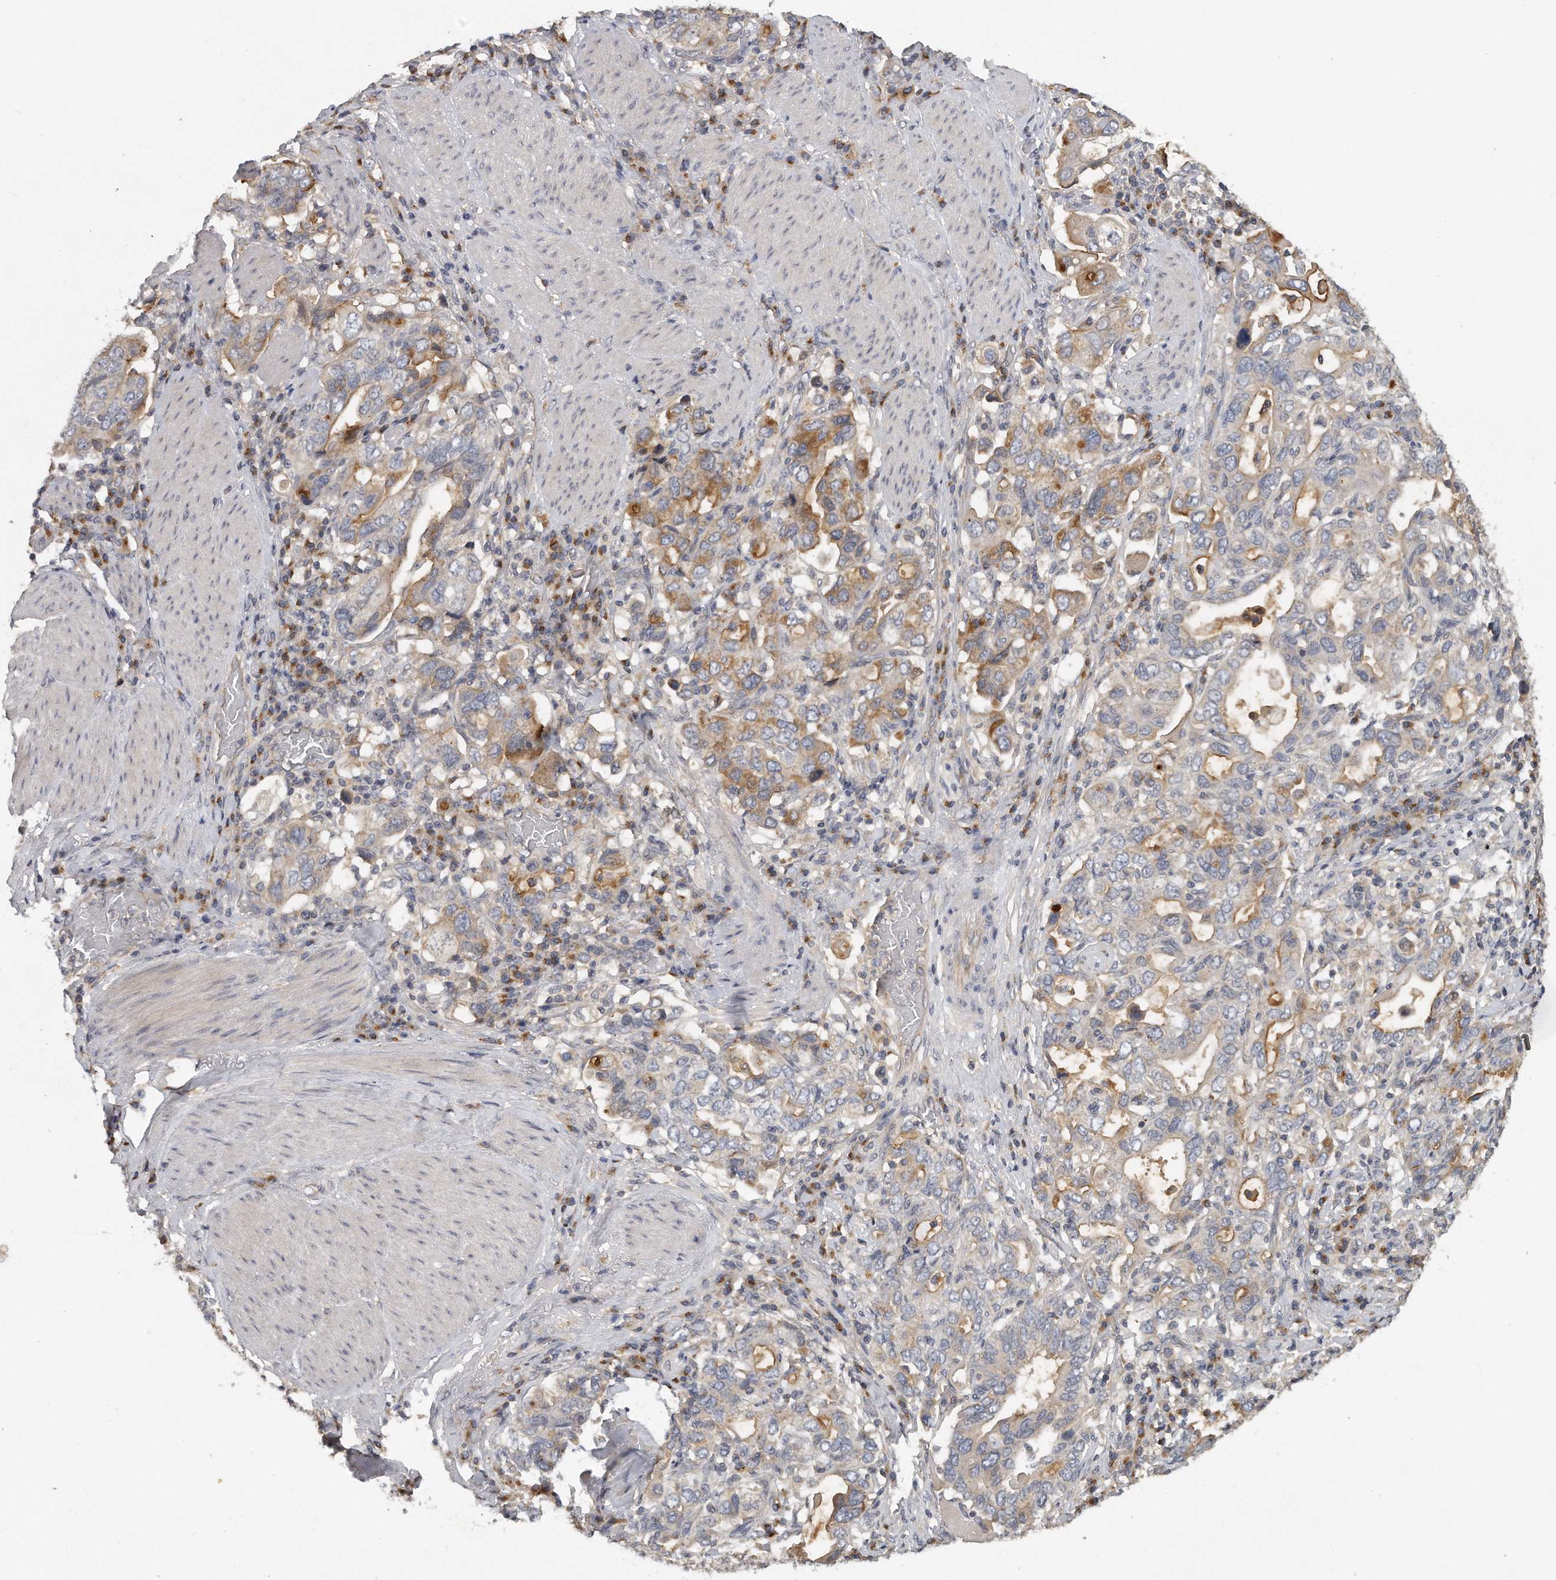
{"staining": {"intensity": "moderate", "quantity": "25%-75%", "location": "cytoplasmic/membranous"}, "tissue": "stomach cancer", "cell_type": "Tumor cells", "image_type": "cancer", "snomed": [{"axis": "morphology", "description": "Adenocarcinoma, NOS"}, {"axis": "topography", "description": "Stomach, upper"}], "caption": "A brown stain labels moderate cytoplasmic/membranous staining of a protein in human stomach adenocarcinoma tumor cells.", "gene": "TRAPPC14", "patient": {"sex": "male", "age": 62}}